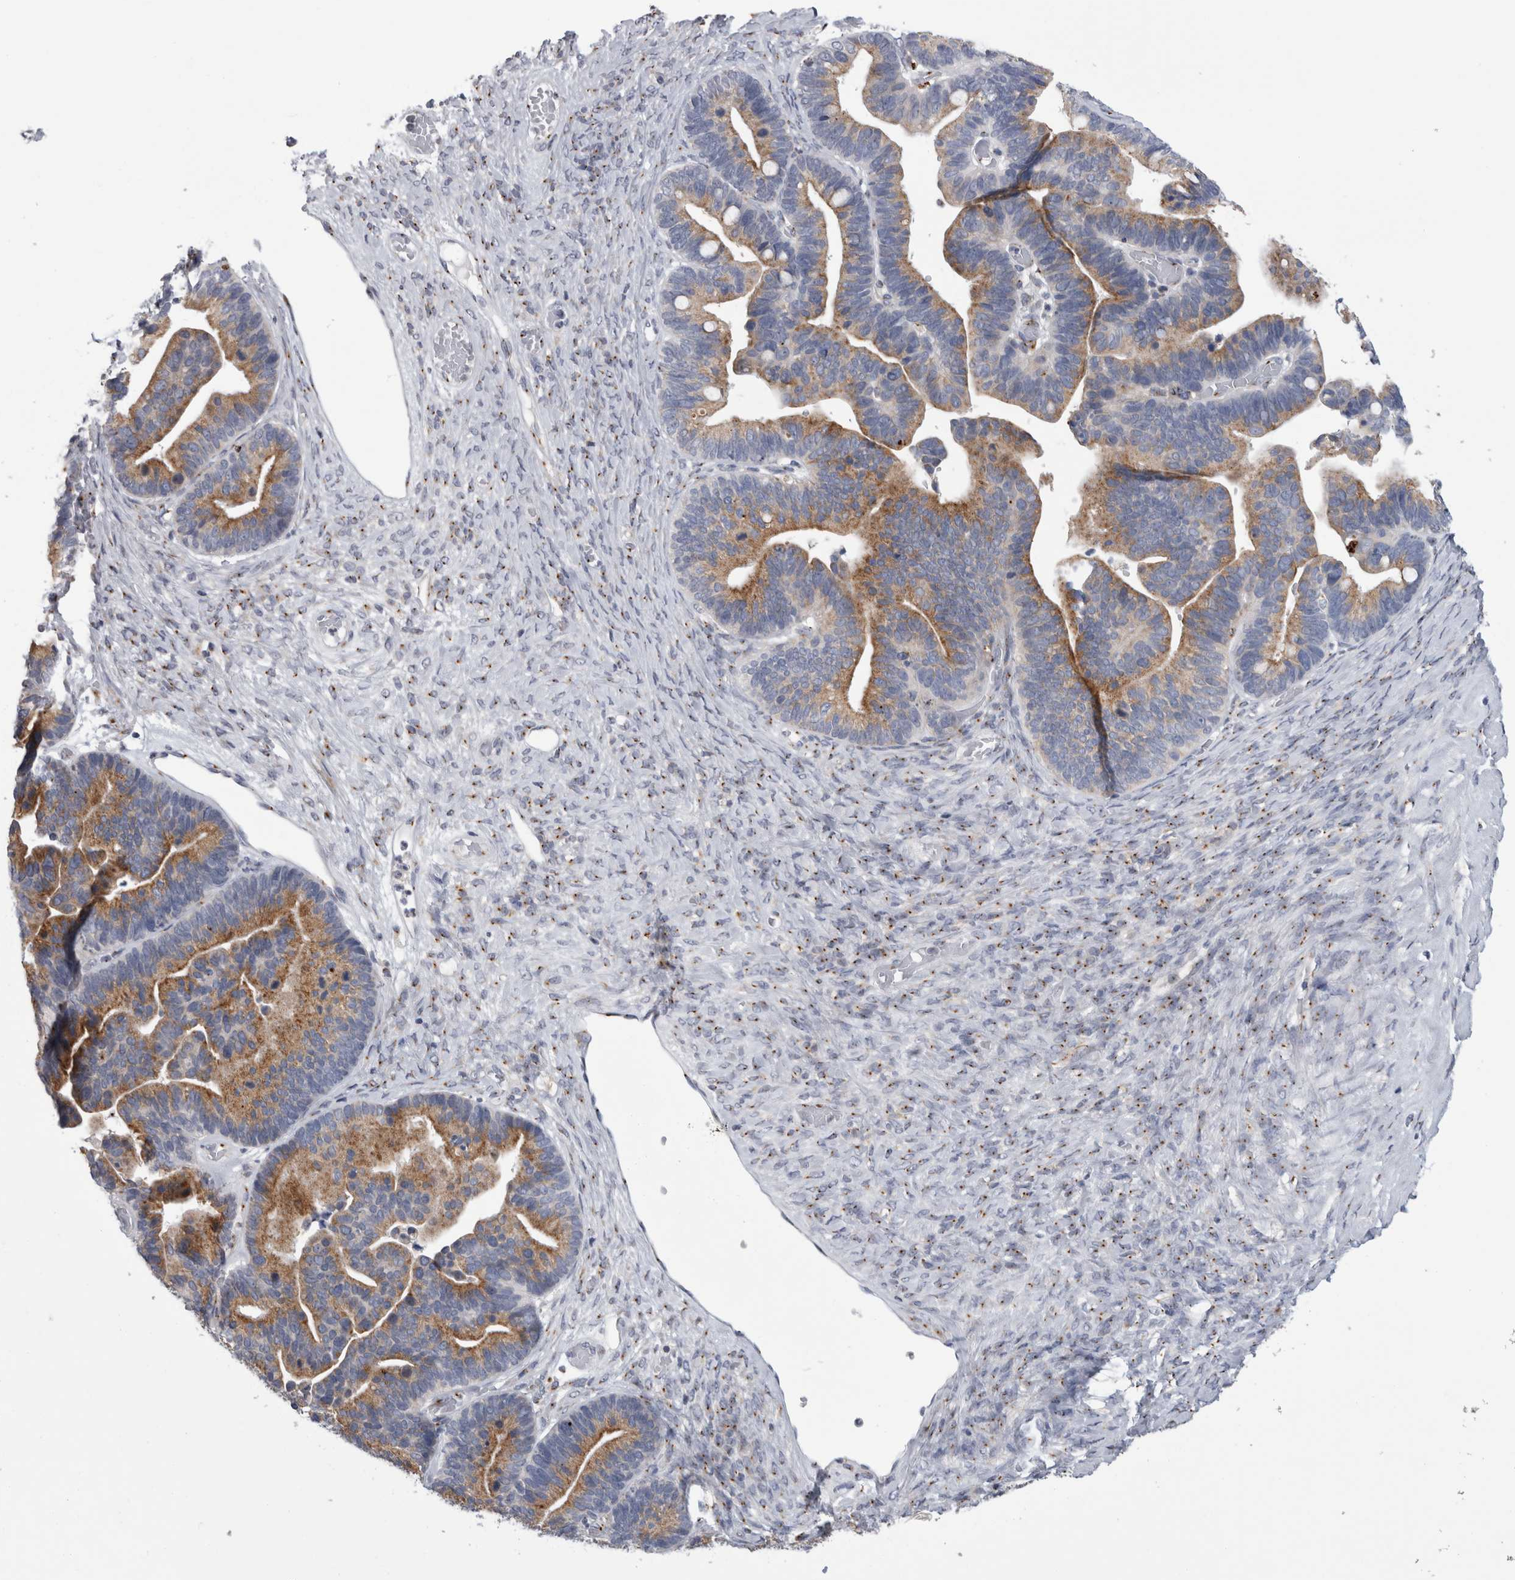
{"staining": {"intensity": "moderate", "quantity": ">75%", "location": "cytoplasmic/membranous"}, "tissue": "ovarian cancer", "cell_type": "Tumor cells", "image_type": "cancer", "snomed": [{"axis": "morphology", "description": "Cystadenocarcinoma, serous, NOS"}, {"axis": "topography", "description": "Ovary"}], "caption": "Ovarian cancer (serous cystadenocarcinoma) stained with a protein marker shows moderate staining in tumor cells.", "gene": "AKAP9", "patient": {"sex": "female", "age": 56}}